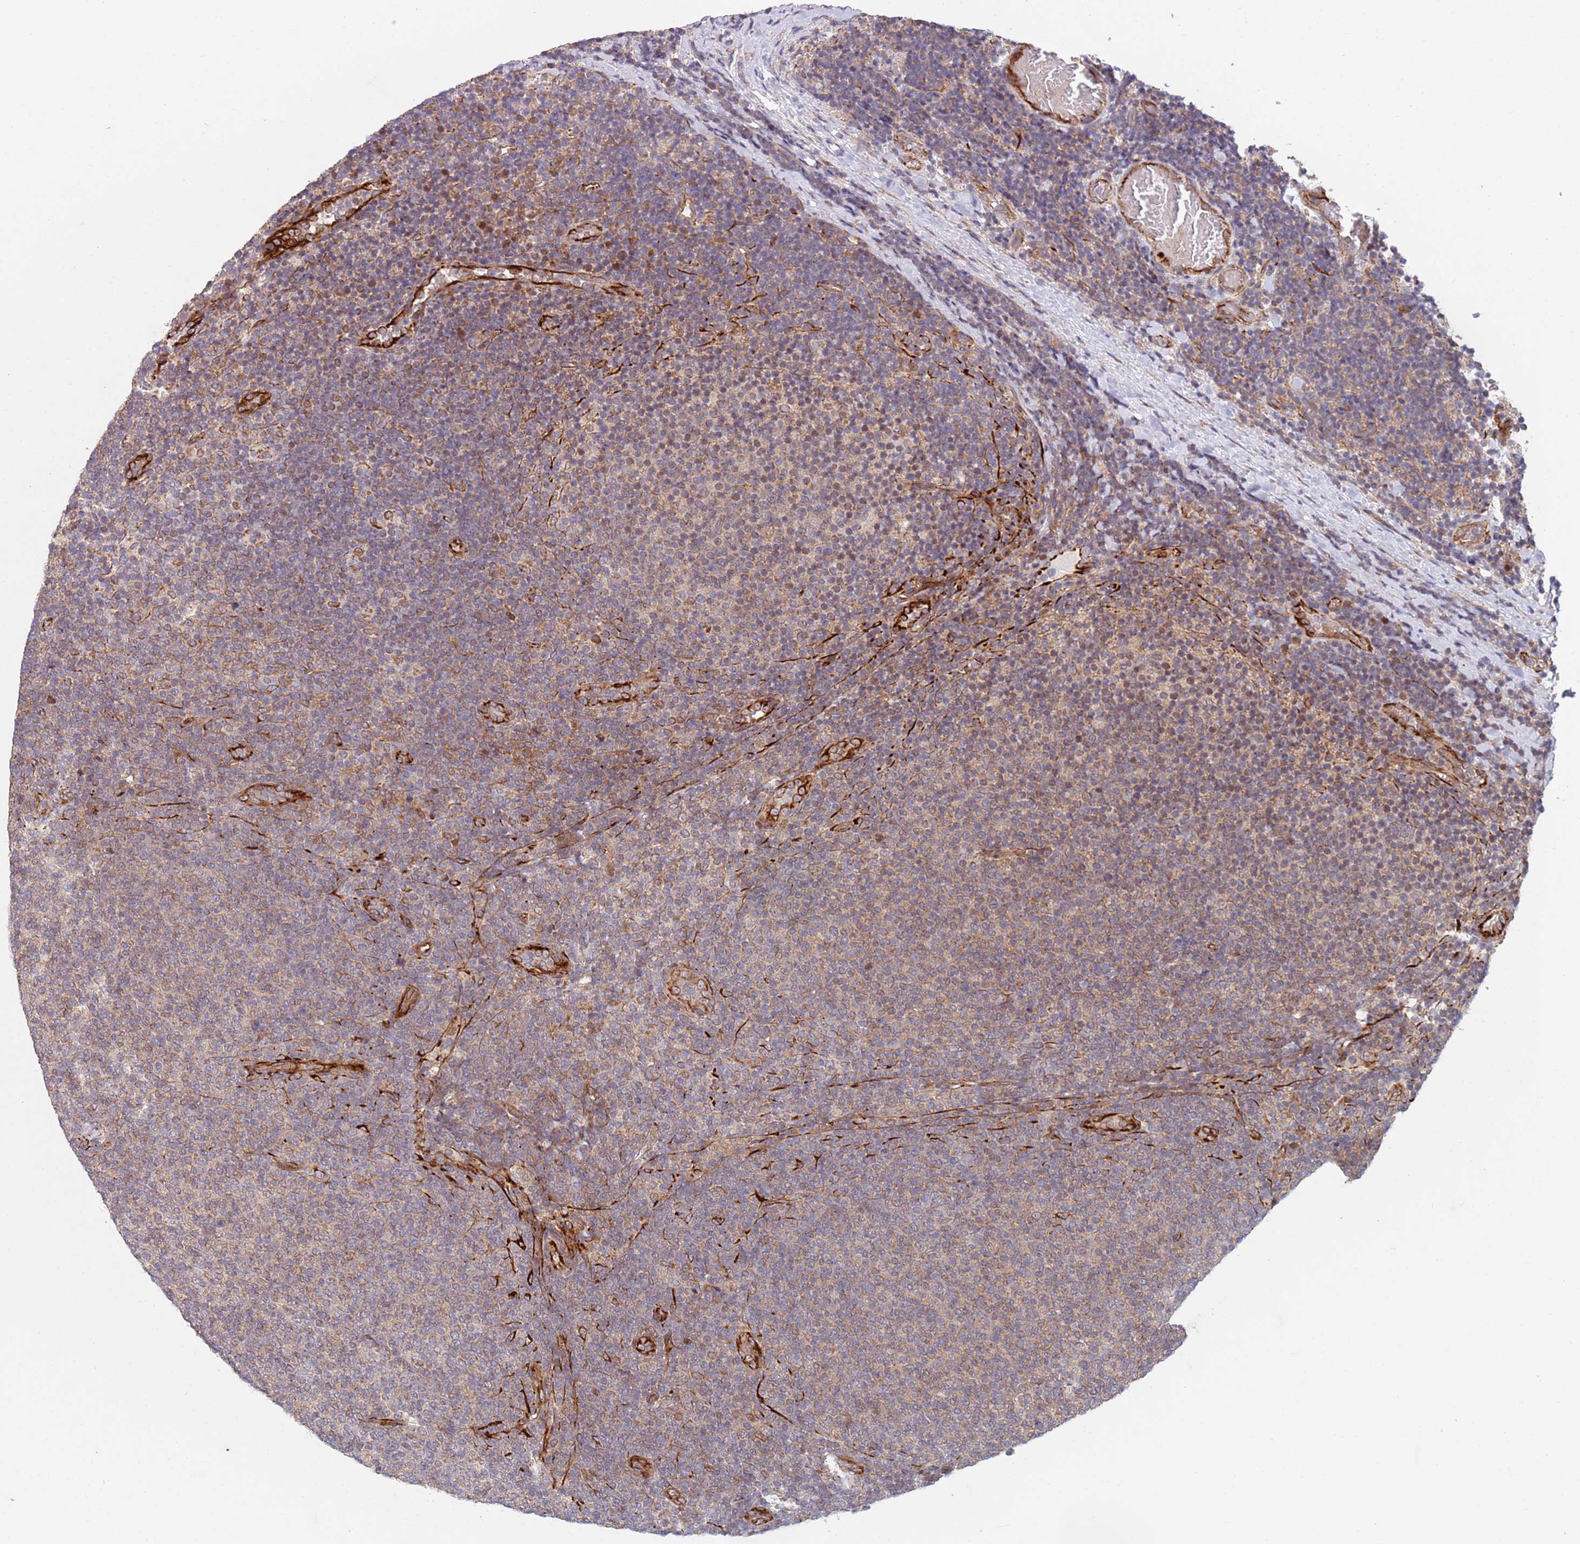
{"staining": {"intensity": "moderate", "quantity": "25%-75%", "location": "cytoplasmic/membranous"}, "tissue": "lymphoma", "cell_type": "Tumor cells", "image_type": "cancer", "snomed": [{"axis": "morphology", "description": "Malignant lymphoma, non-Hodgkin's type, Low grade"}, {"axis": "topography", "description": "Lymph node"}], "caption": "A micrograph of human lymphoma stained for a protein exhibits moderate cytoplasmic/membranous brown staining in tumor cells. The protein is shown in brown color, while the nuclei are stained blue.", "gene": "CHD9", "patient": {"sex": "male", "age": 66}}